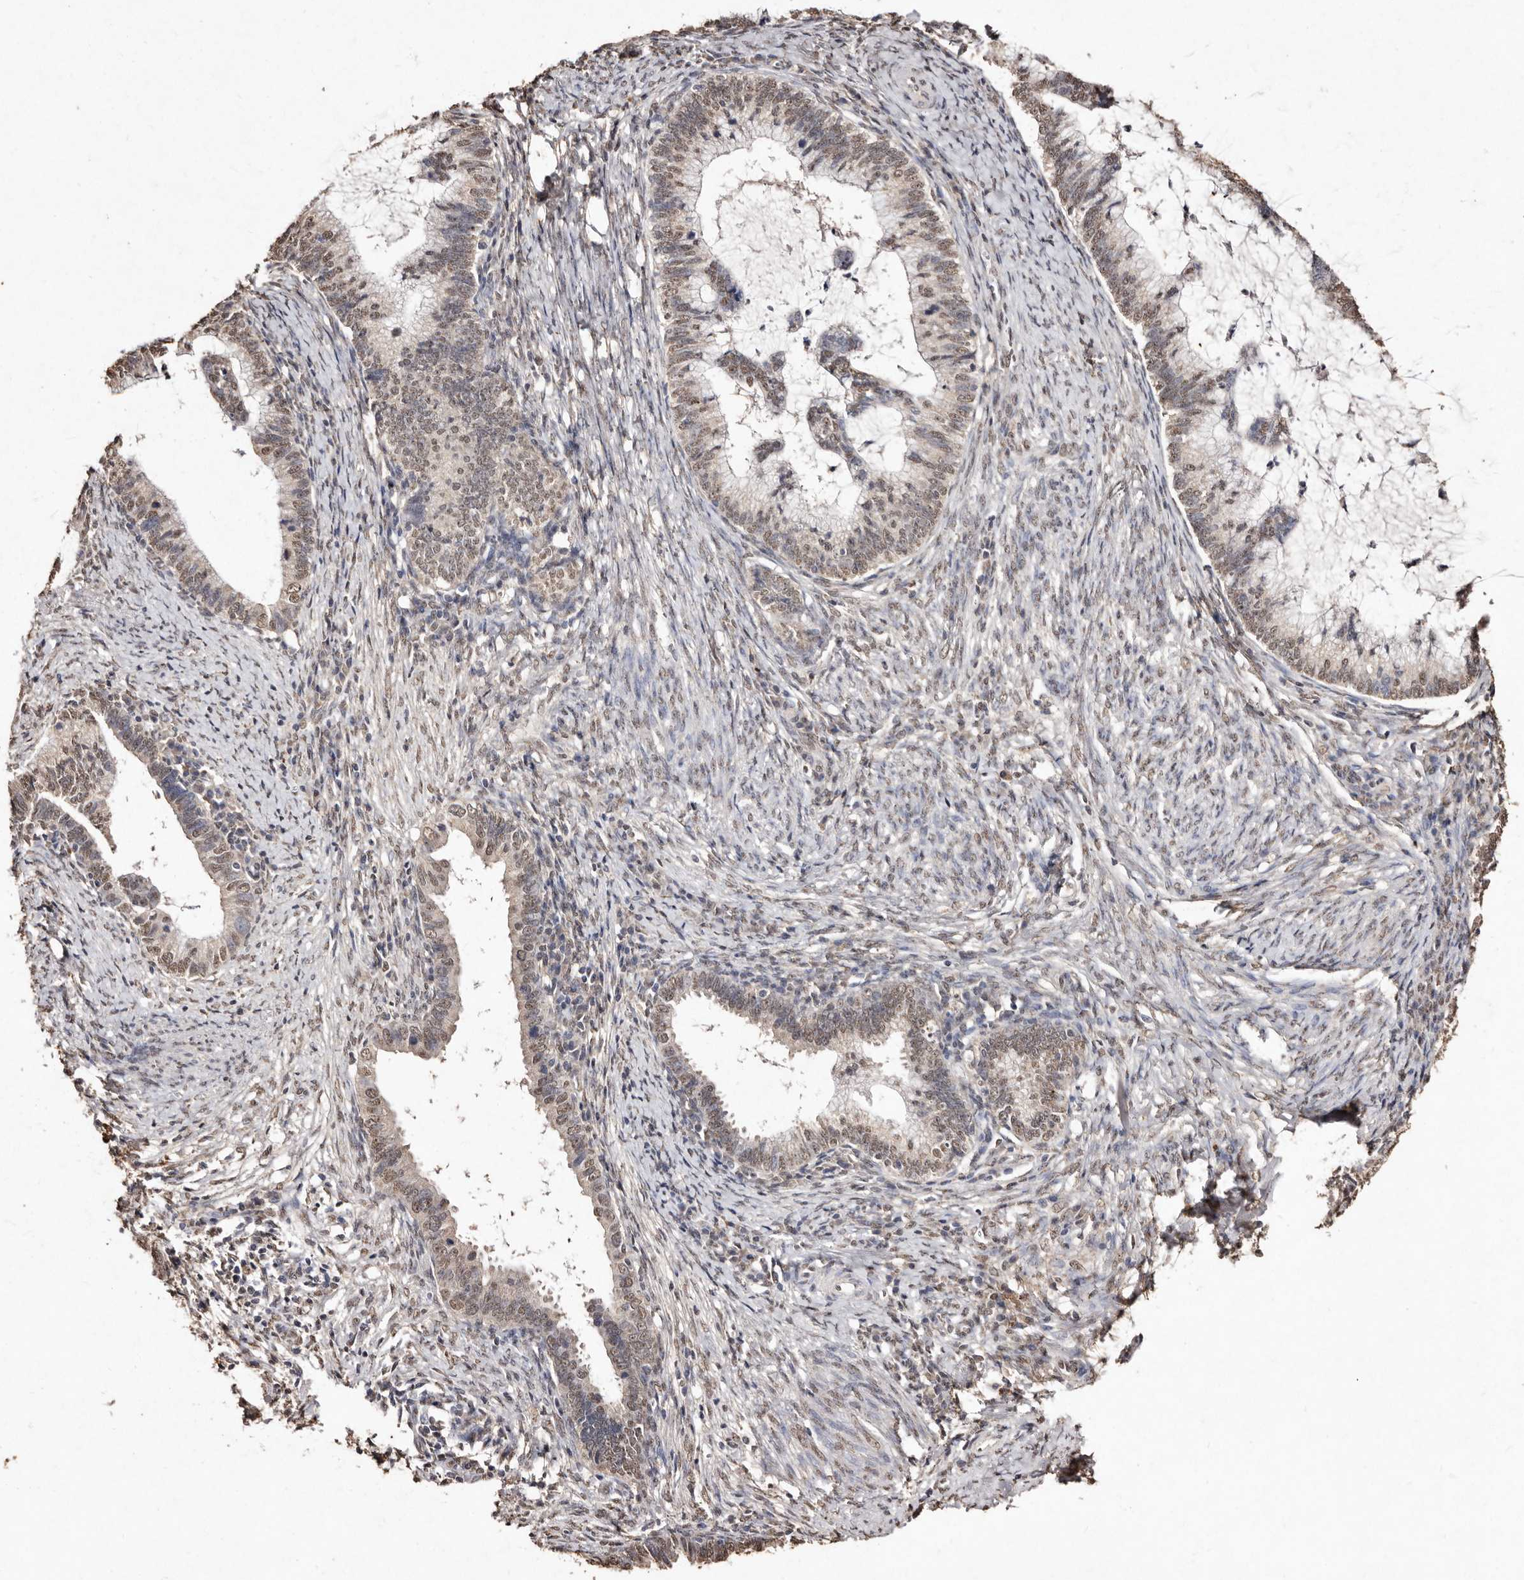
{"staining": {"intensity": "moderate", "quantity": ">75%", "location": "nuclear"}, "tissue": "cervical cancer", "cell_type": "Tumor cells", "image_type": "cancer", "snomed": [{"axis": "morphology", "description": "Adenocarcinoma, NOS"}, {"axis": "topography", "description": "Cervix"}], "caption": "Immunohistochemical staining of cervical adenocarcinoma displays medium levels of moderate nuclear expression in approximately >75% of tumor cells.", "gene": "ERBB4", "patient": {"sex": "female", "age": 36}}